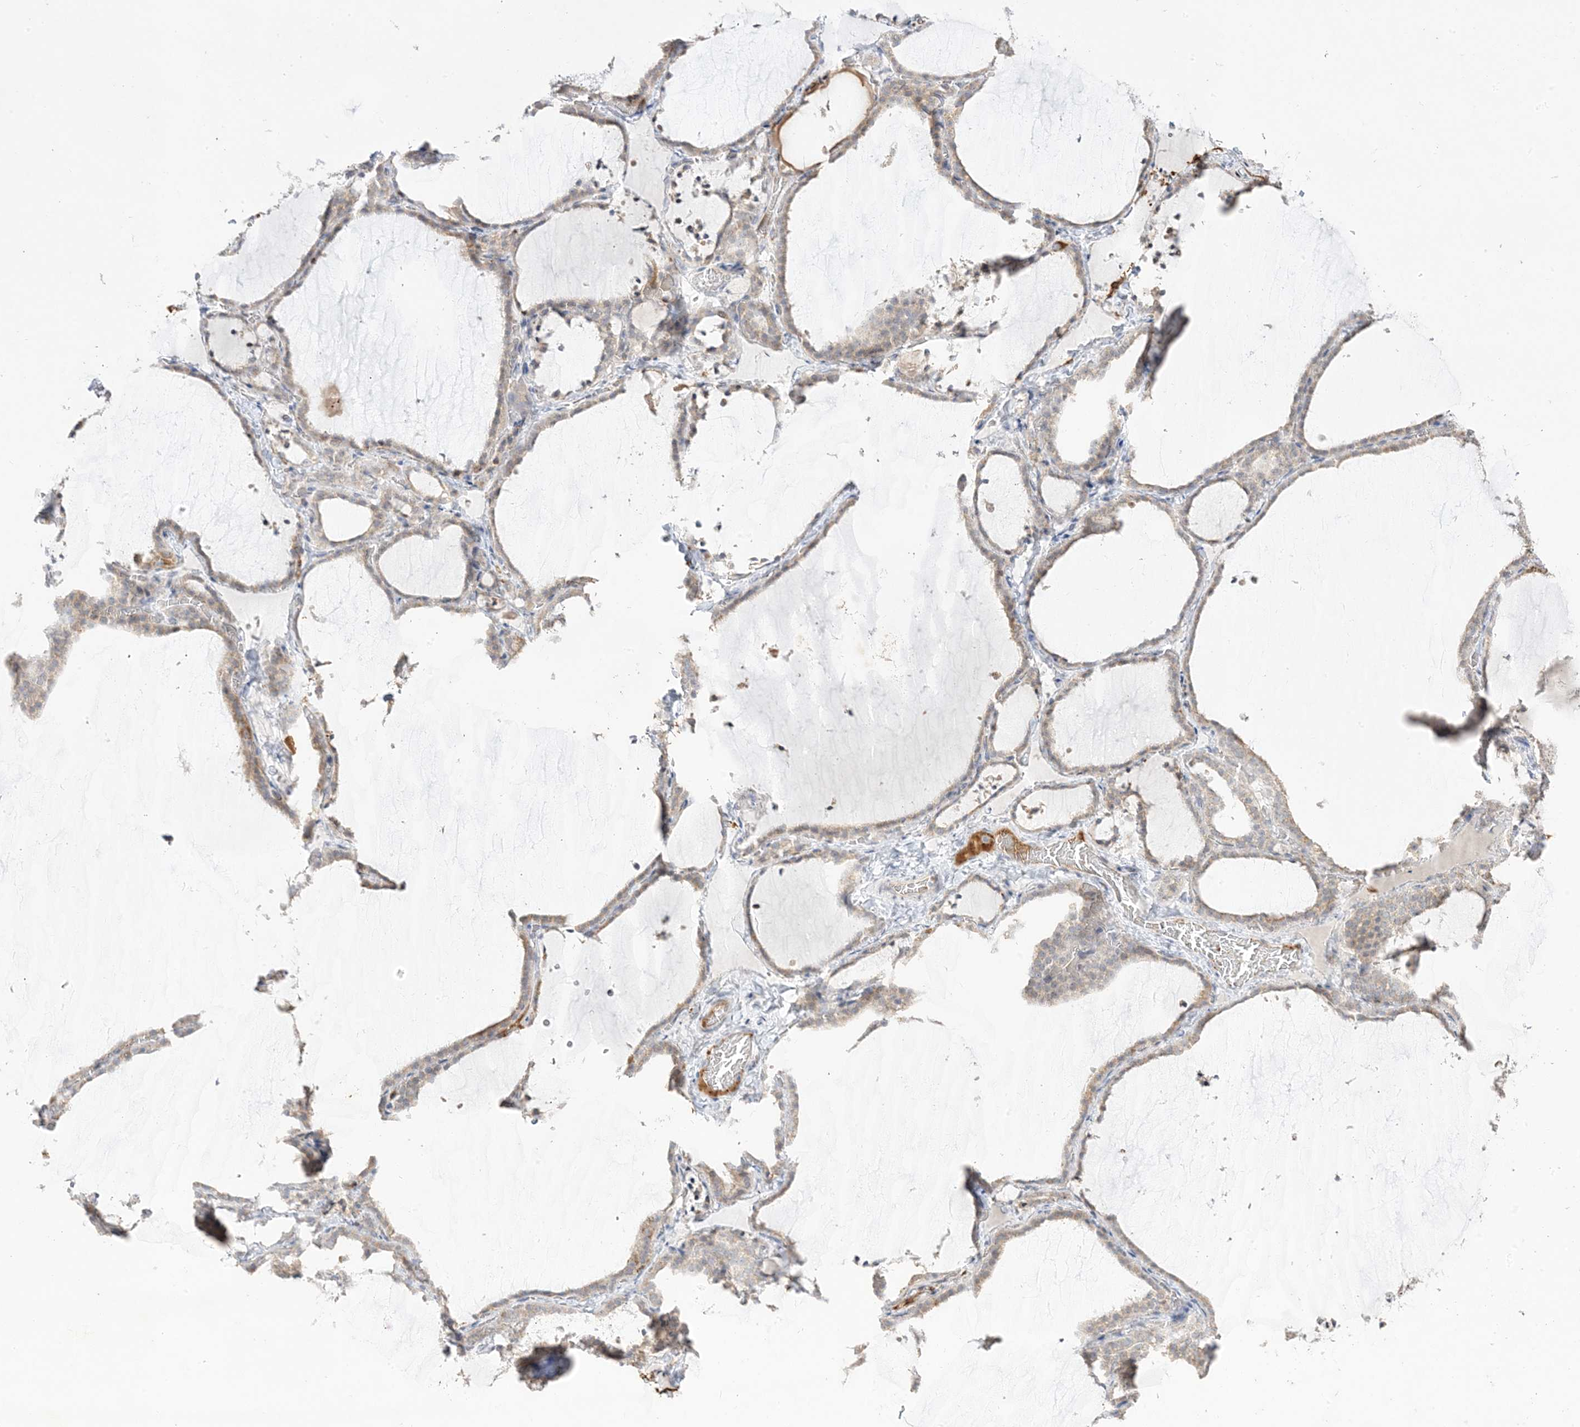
{"staining": {"intensity": "weak", "quantity": "25%-75%", "location": "cytoplasmic/membranous"}, "tissue": "thyroid gland", "cell_type": "Glandular cells", "image_type": "normal", "snomed": [{"axis": "morphology", "description": "Normal tissue, NOS"}, {"axis": "topography", "description": "Thyroid gland"}], "caption": "Immunohistochemistry (IHC) histopathology image of normal thyroid gland stained for a protein (brown), which reveals low levels of weak cytoplasmic/membranous expression in about 25%-75% of glandular cells.", "gene": "TRANK1", "patient": {"sex": "female", "age": 22}}